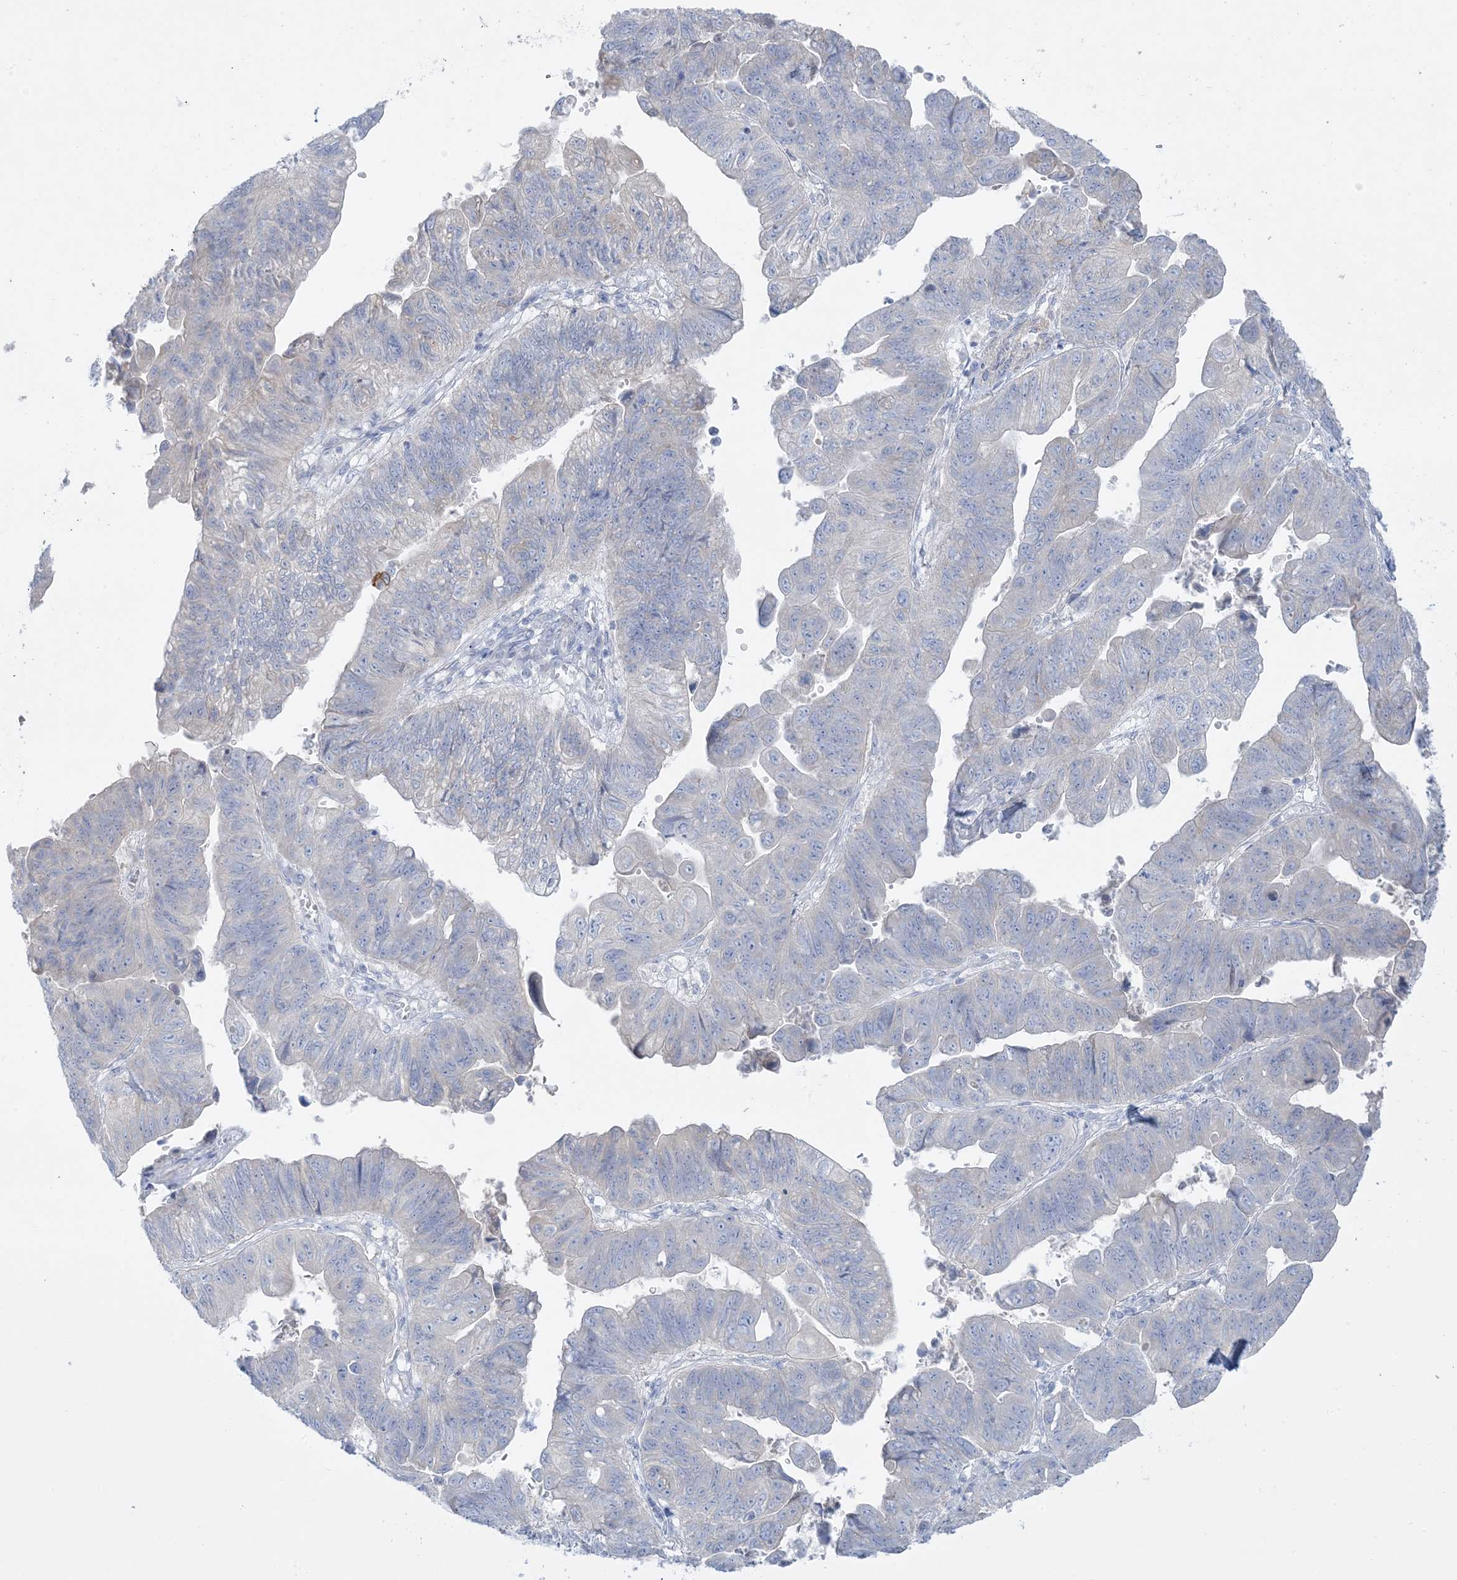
{"staining": {"intensity": "negative", "quantity": "none", "location": "none"}, "tissue": "stomach cancer", "cell_type": "Tumor cells", "image_type": "cancer", "snomed": [{"axis": "morphology", "description": "Adenocarcinoma, NOS"}, {"axis": "topography", "description": "Stomach"}], "caption": "High power microscopy photomicrograph of an immunohistochemistry (IHC) image of stomach adenocarcinoma, revealing no significant expression in tumor cells.", "gene": "FAM184A", "patient": {"sex": "male", "age": 59}}